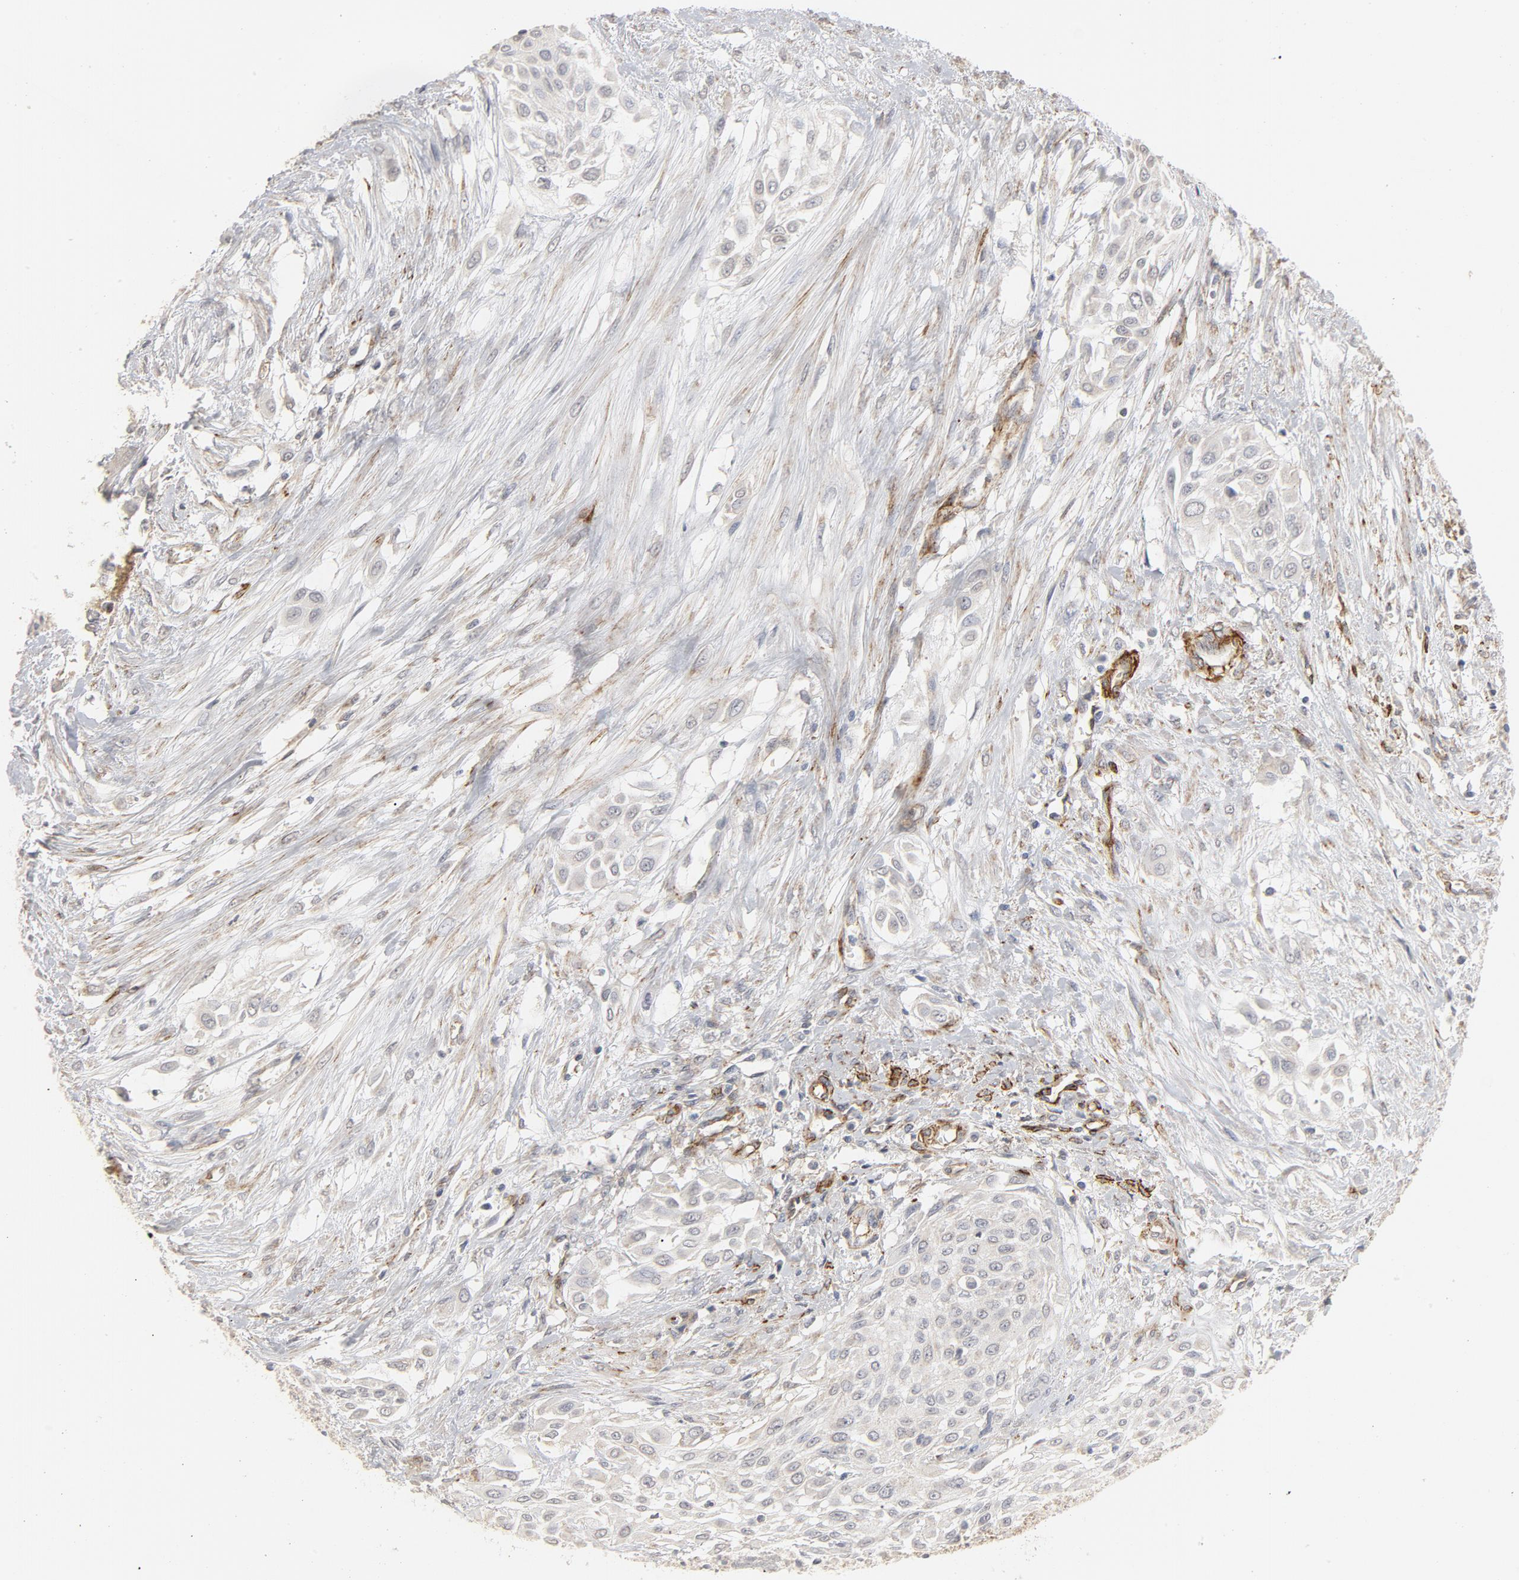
{"staining": {"intensity": "negative", "quantity": "none", "location": "none"}, "tissue": "urothelial cancer", "cell_type": "Tumor cells", "image_type": "cancer", "snomed": [{"axis": "morphology", "description": "Urothelial carcinoma, High grade"}, {"axis": "topography", "description": "Urinary bladder"}], "caption": "Image shows no protein expression in tumor cells of urothelial cancer tissue.", "gene": "GNG2", "patient": {"sex": "male", "age": 57}}